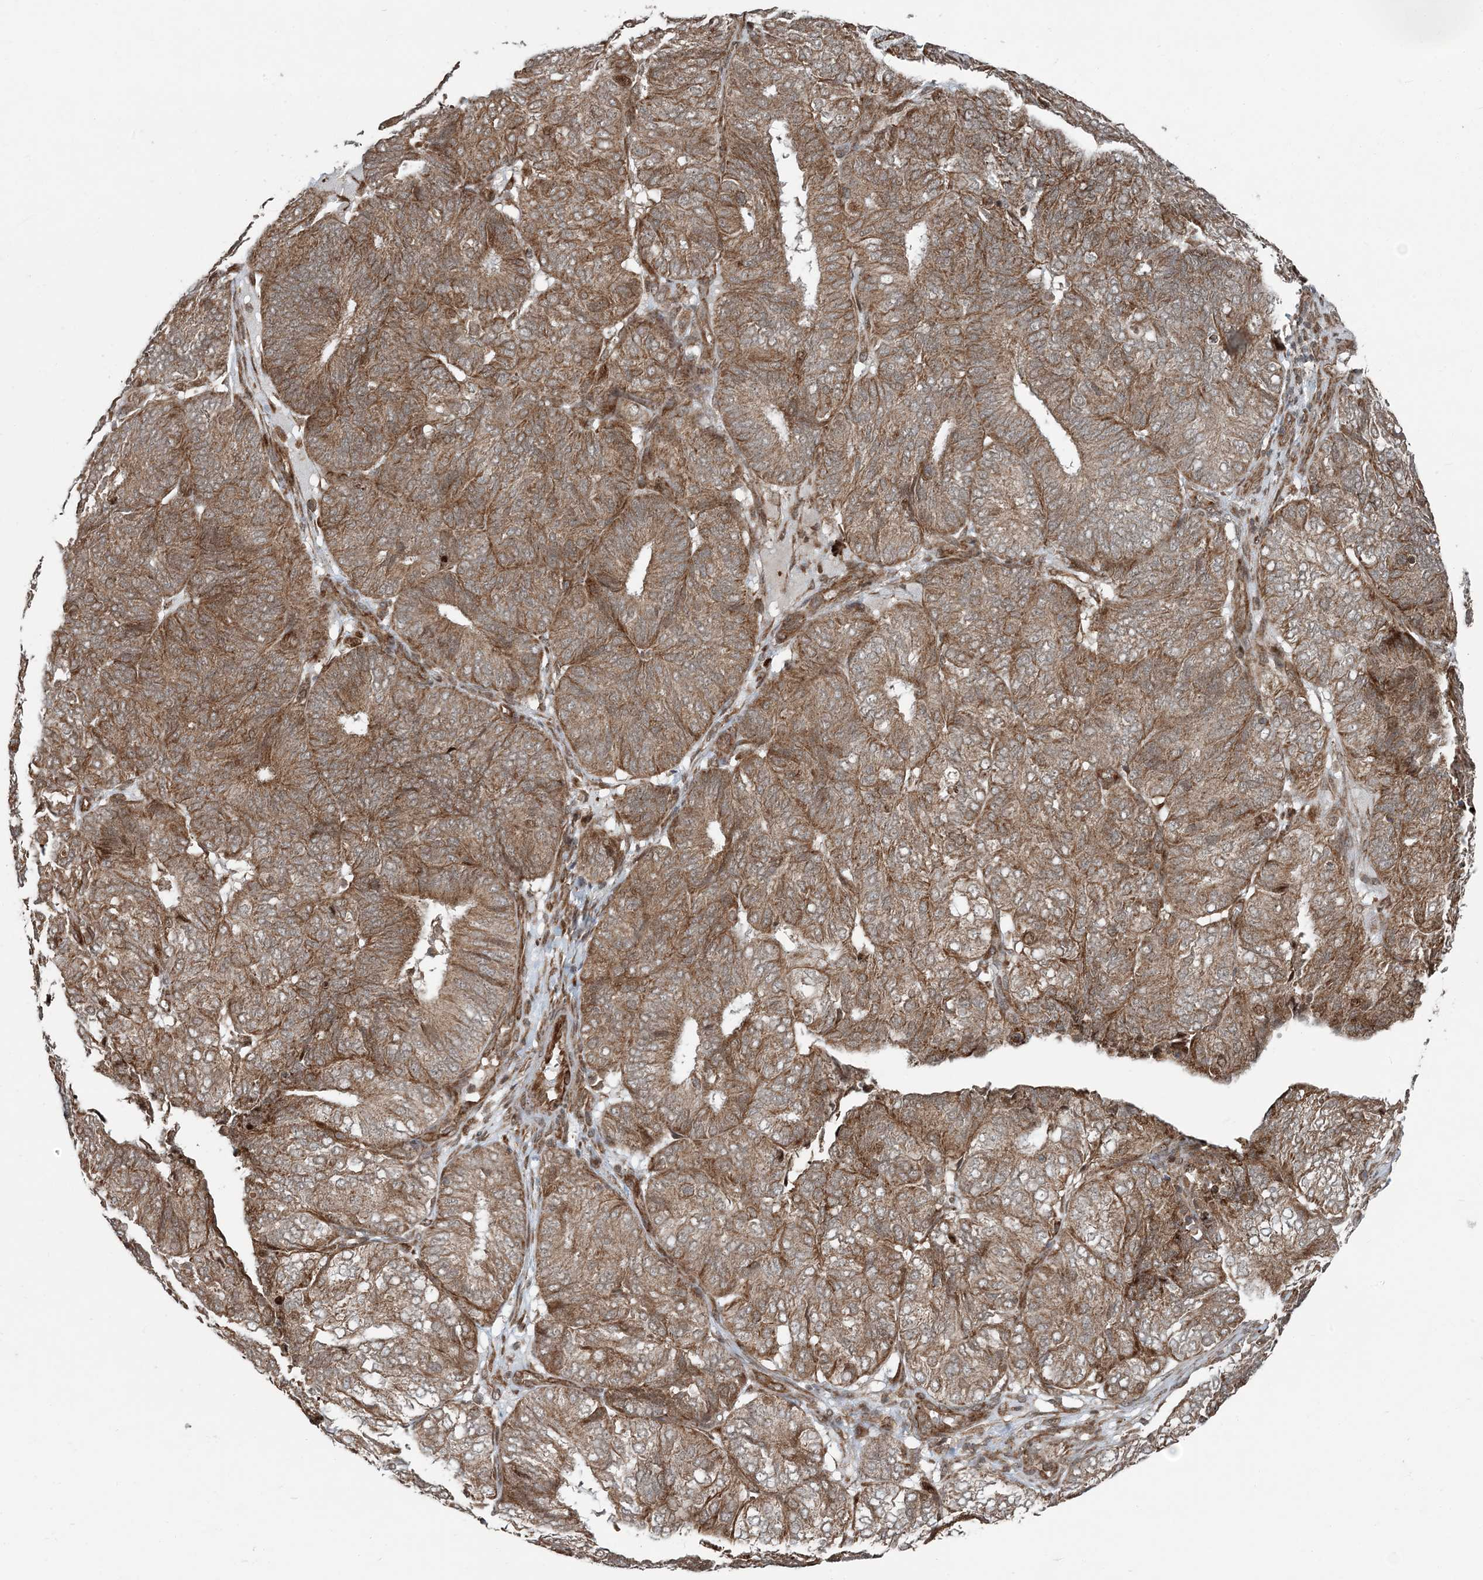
{"staining": {"intensity": "moderate", "quantity": ">75%", "location": "cytoplasmic/membranous"}, "tissue": "endometrial cancer", "cell_type": "Tumor cells", "image_type": "cancer", "snomed": [{"axis": "morphology", "description": "Adenocarcinoma, NOS"}, {"axis": "topography", "description": "Uterus"}], "caption": "Moderate cytoplasmic/membranous protein positivity is seen in approximately >75% of tumor cells in adenocarcinoma (endometrial).", "gene": "EDEM2", "patient": {"sex": "female", "age": 60}}